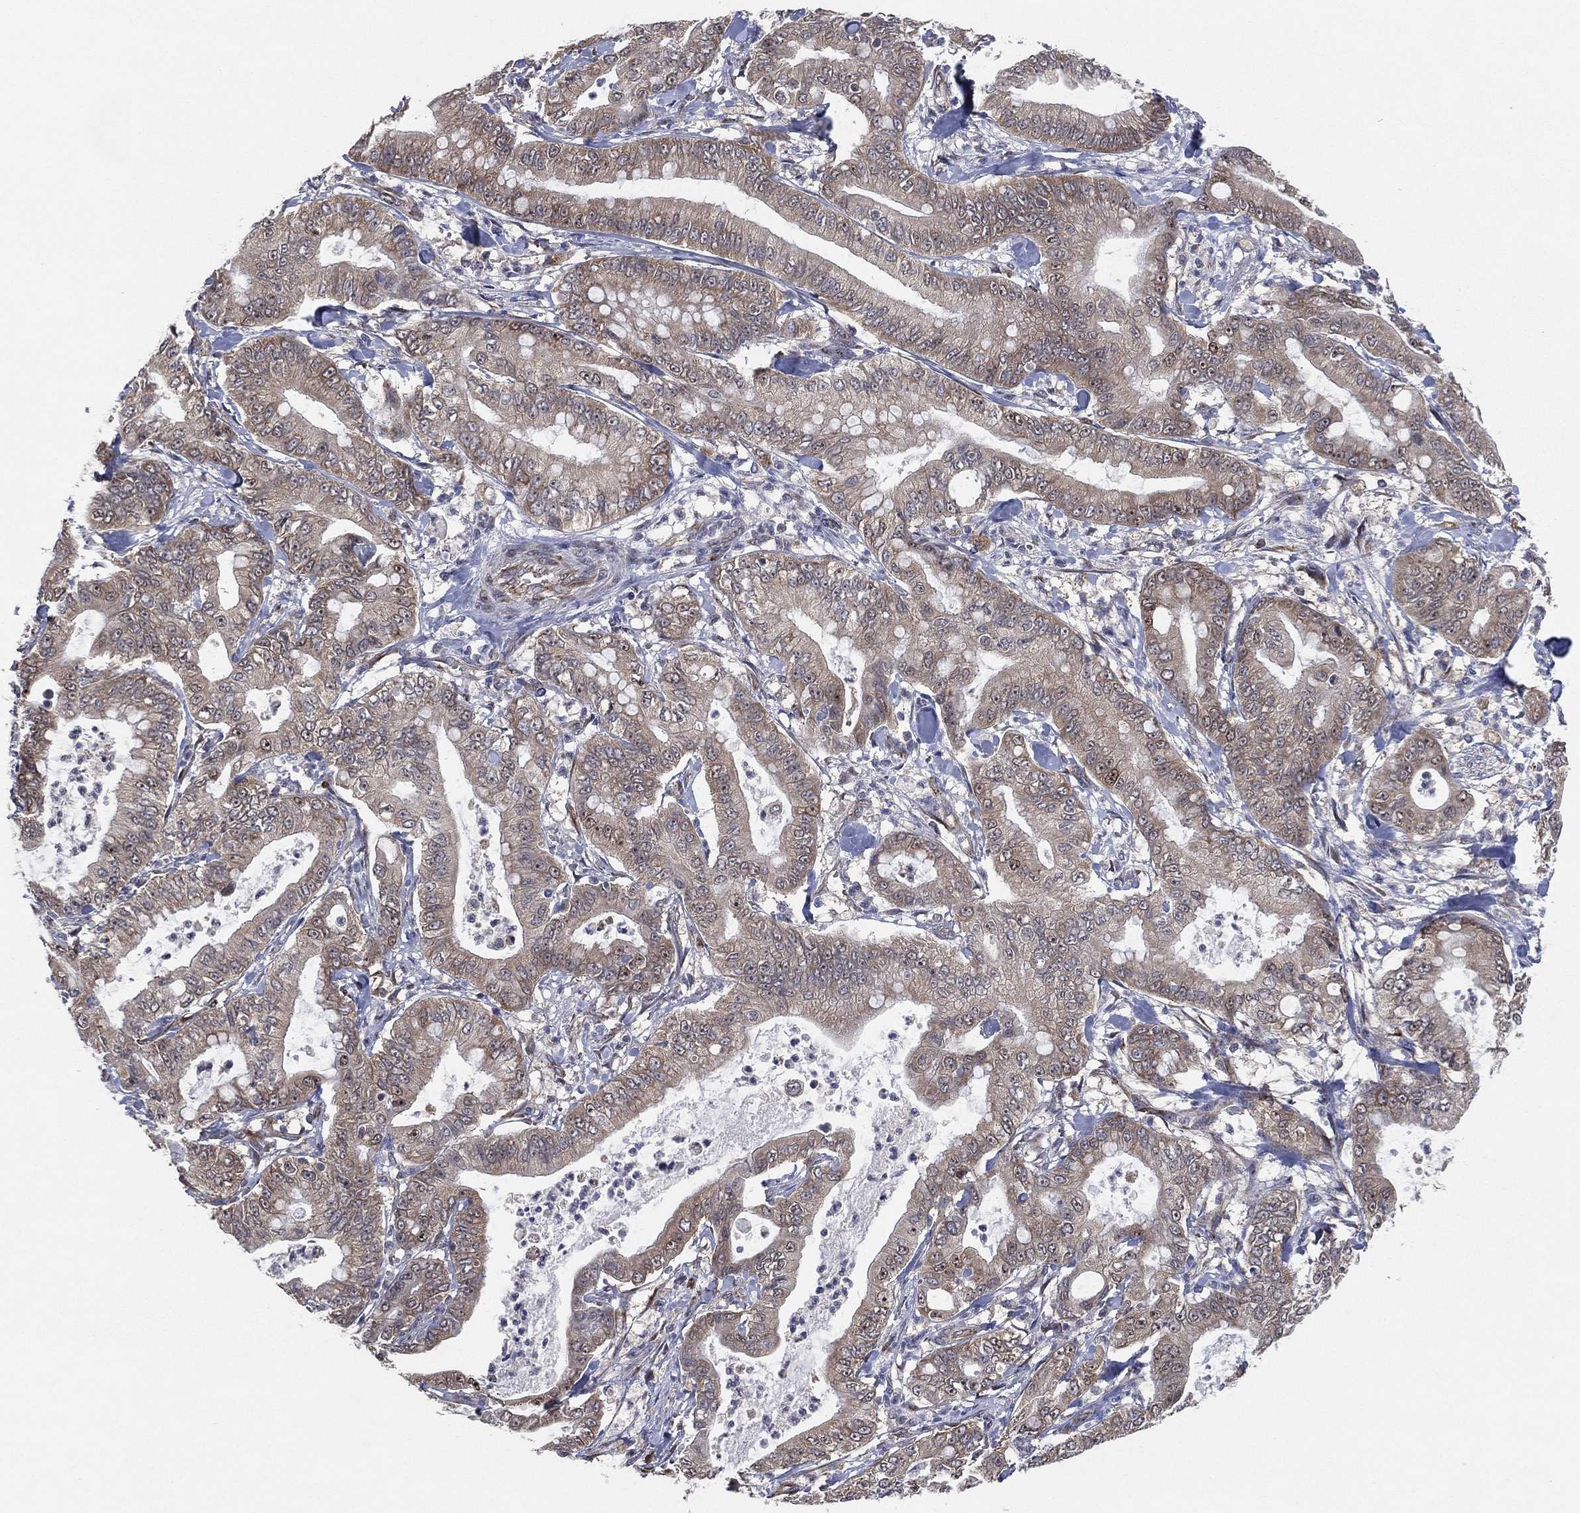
{"staining": {"intensity": "weak", "quantity": "25%-75%", "location": "cytoplasmic/membranous"}, "tissue": "pancreatic cancer", "cell_type": "Tumor cells", "image_type": "cancer", "snomed": [{"axis": "morphology", "description": "Adenocarcinoma, NOS"}, {"axis": "topography", "description": "Pancreas"}], "caption": "IHC (DAB (3,3'-diaminobenzidine)) staining of human pancreatic cancer demonstrates weak cytoplasmic/membranous protein staining in approximately 25%-75% of tumor cells. Immunohistochemistry (ihc) stains the protein of interest in brown and the nuclei are stained blue.", "gene": "FAM104A", "patient": {"sex": "male", "age": 71}}